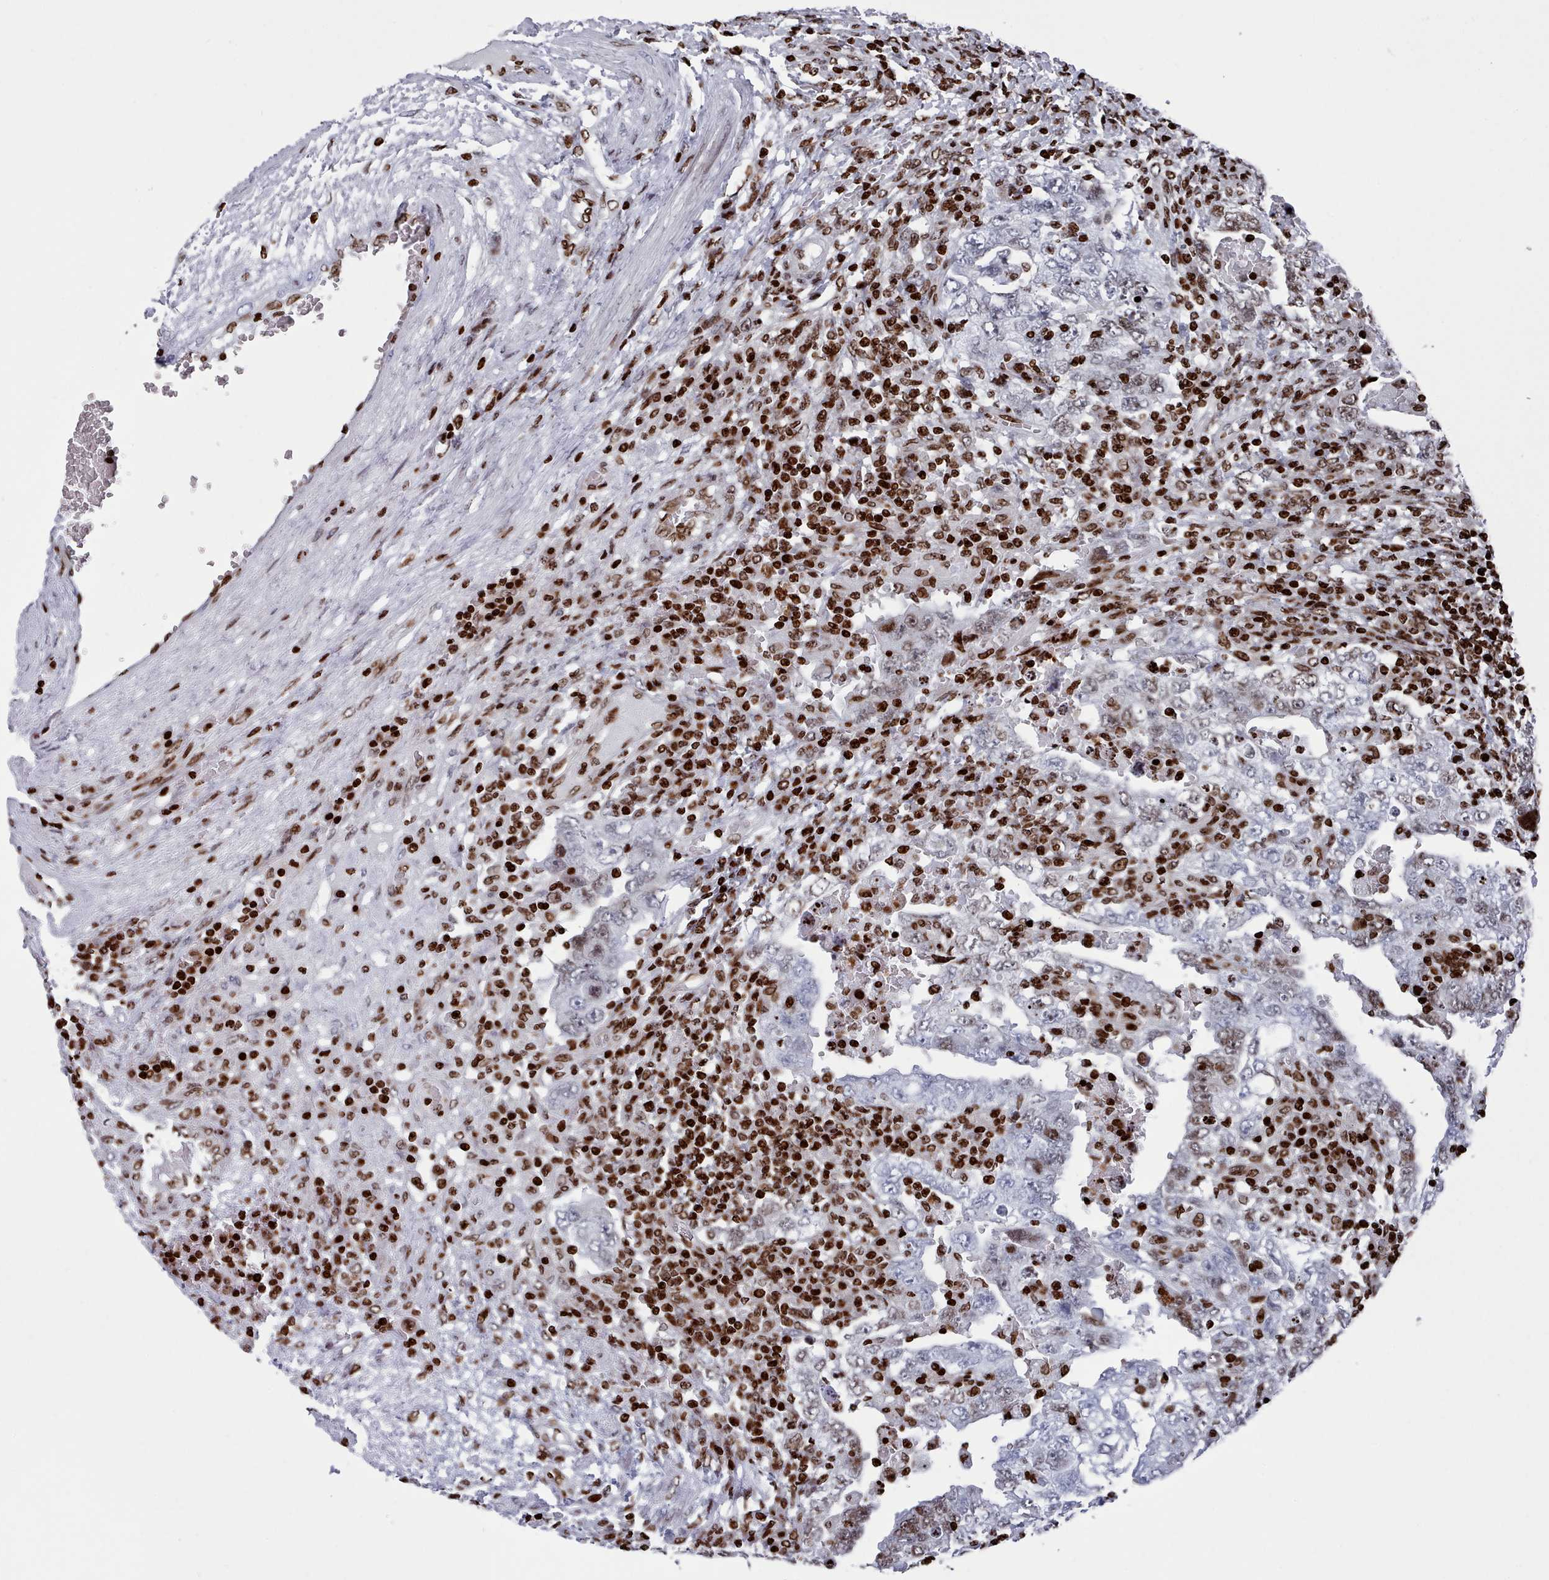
{"staining": {"intensity": "moderate", "quantity": "25%-75%", "location": "nuclear"}, "tissue": "testis cancer", "cell_type": "Tumor cells", "image_type": "cancer", "snomed": [{"axis": "morphology", "description": "Carcinoma, Embryonal, NOS"}, {"axis": "topography", "description": "Testis"}], "caption": "A brown stain labels moderate nuclear staining of a protein in testis cancer tumor cells.", "gene": "PCDHB12", "patient": {"sex": "male", "age": 26}}